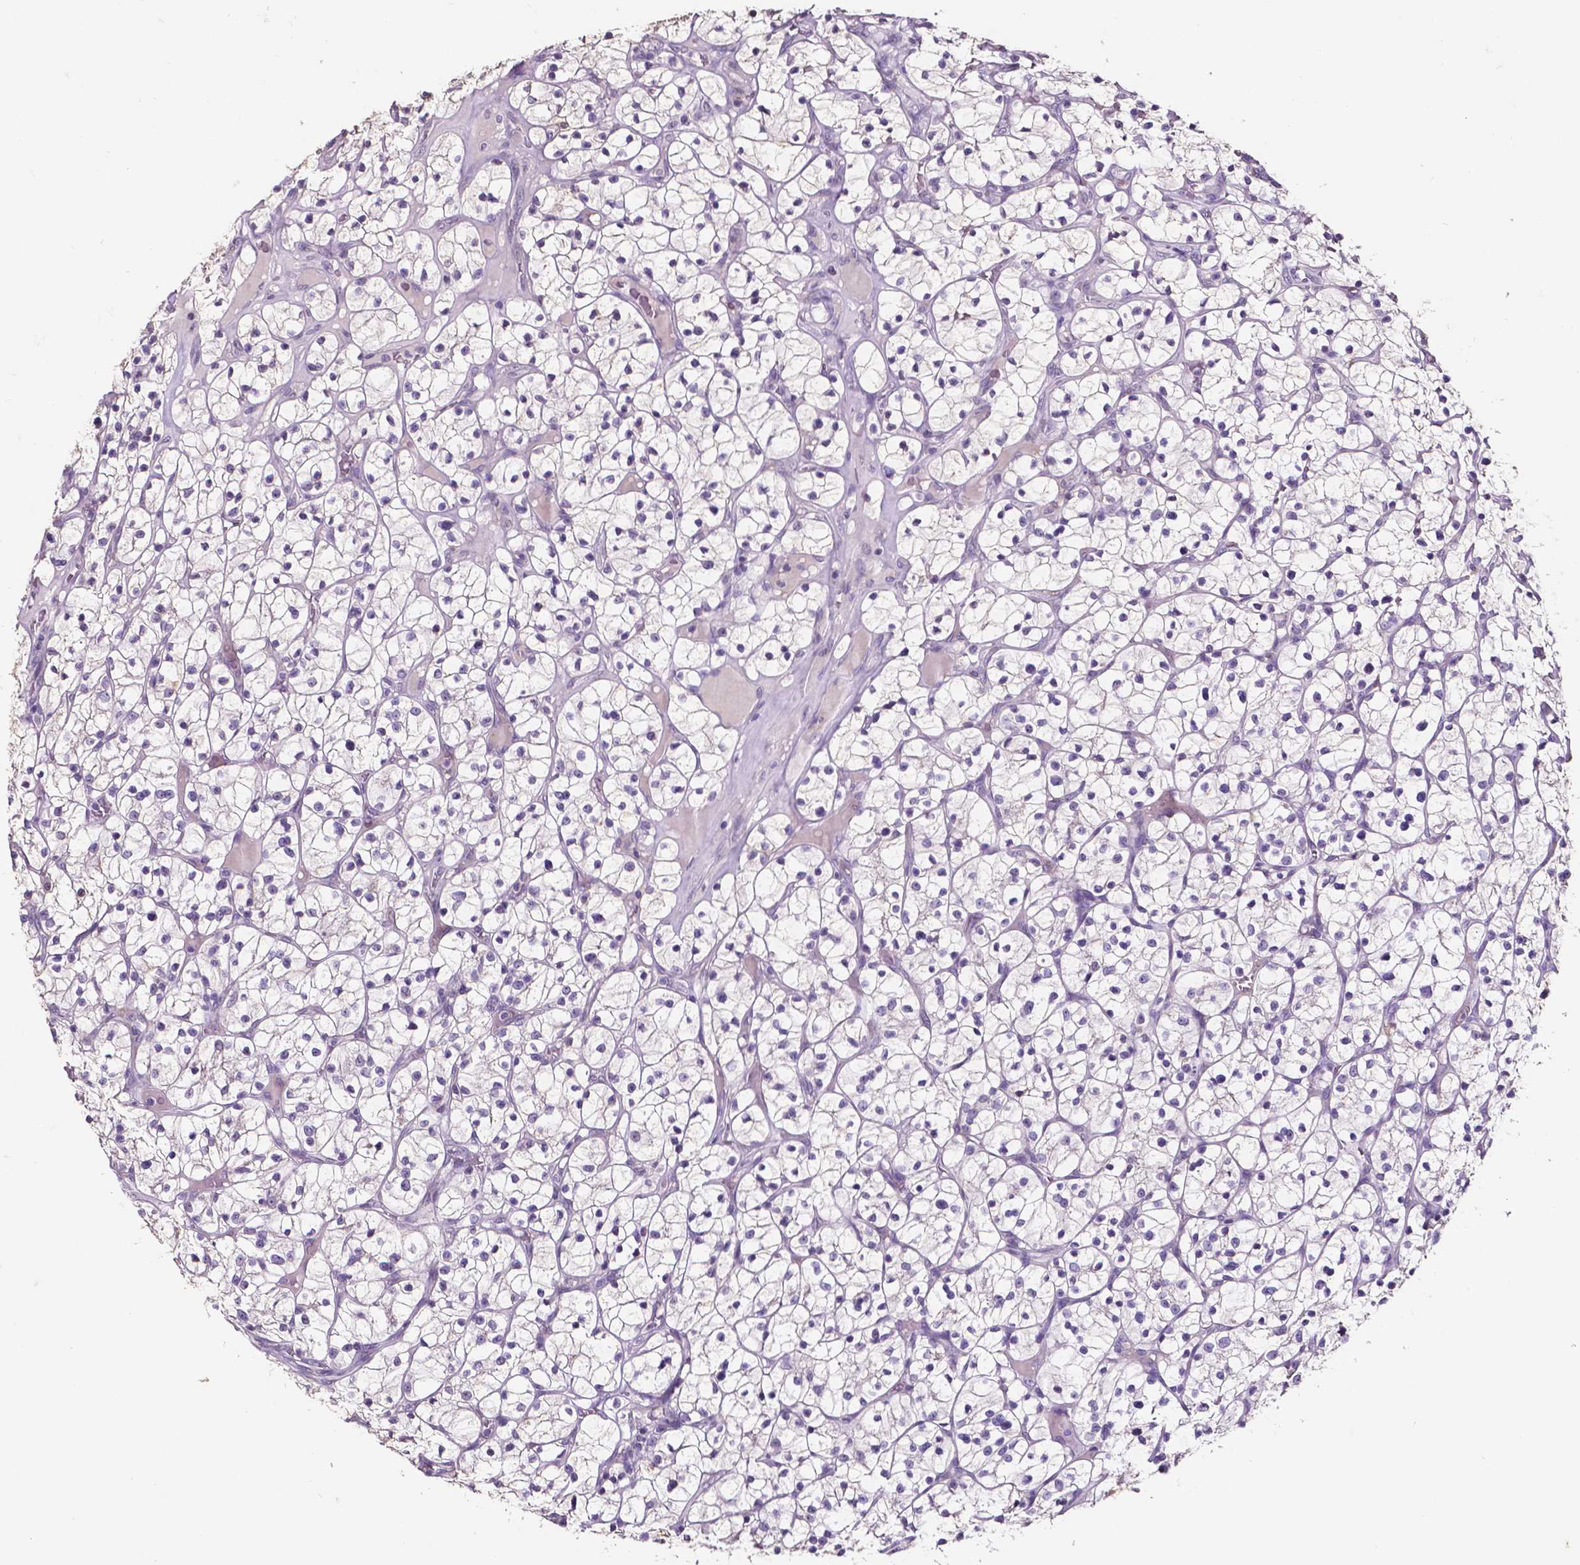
{"staining": {"intensity": "negative", "quantity": "none", "location": "none"}, "tissue": "renal cancer", "cell_type": "Tumor cells", "image_type": "cancer", "snomed": [{"axis": "morphology", "description": "Adenocarcinoma, NOS"}, {"axis": "topography", "description": "Kidney"}], "caption": "Immunohistochemical staining of human renal cancer (adenocarcinoma) reveals no significant expression in tumor cells.", "gene": "PSAT1", "patient": {"sex": "female", "age": 64}}